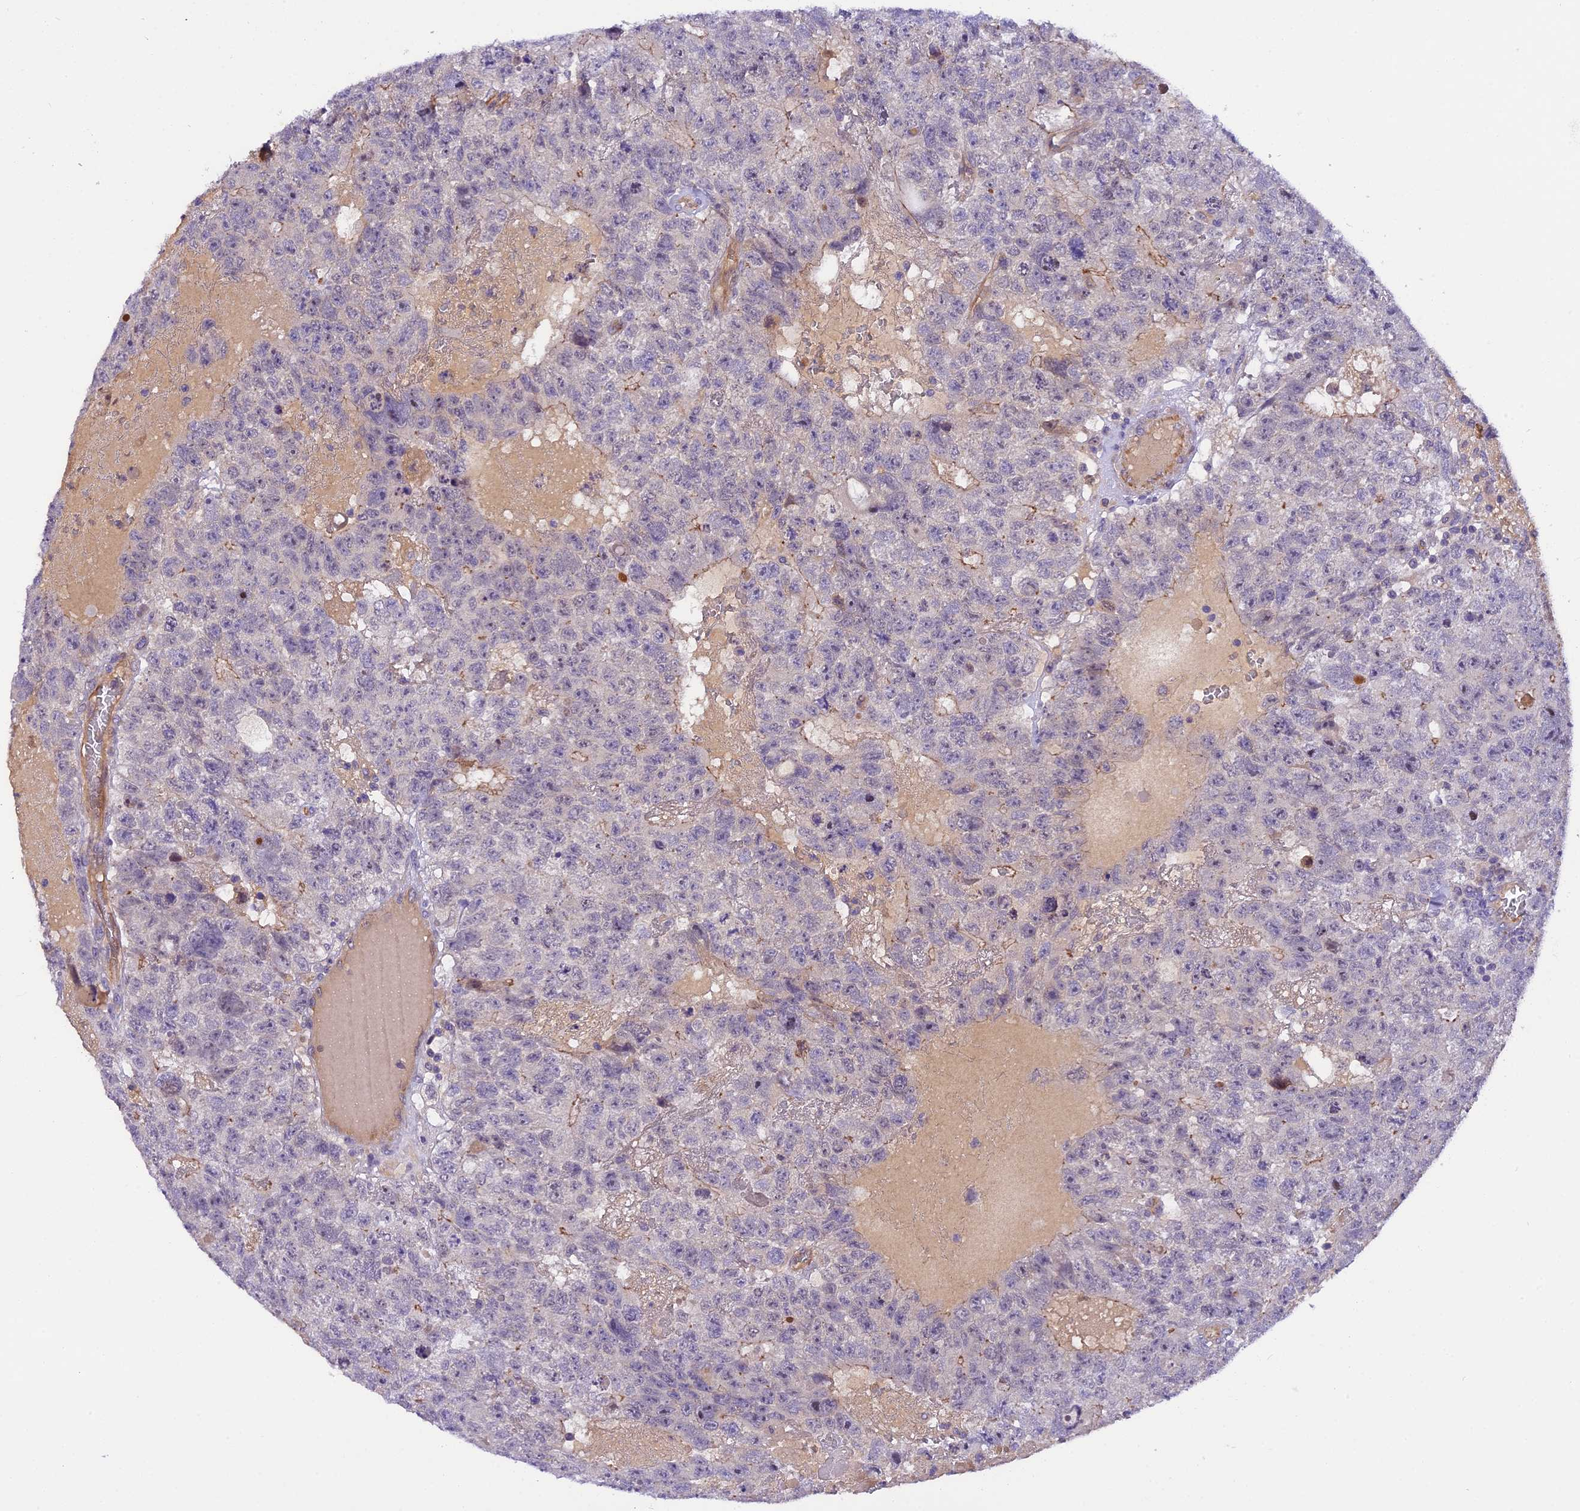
{"staining": {"intensity": "negative", "quantity": "none", "location": "none"}, "tissue": "testis cancer", "cell_type": "Tumor cells", "image_type": "cancer", "snomed": [{"axis": "morphology", "description": "Carcinoma, Embryonal, NOS"}, {"axis": "topography", "description": "Testis"}], "caption": "Tumor cells show no significant staining in testis embryonal carcinoma.", "gene": "CCDC32", "patient": {"sex": "male", "age": 26}}